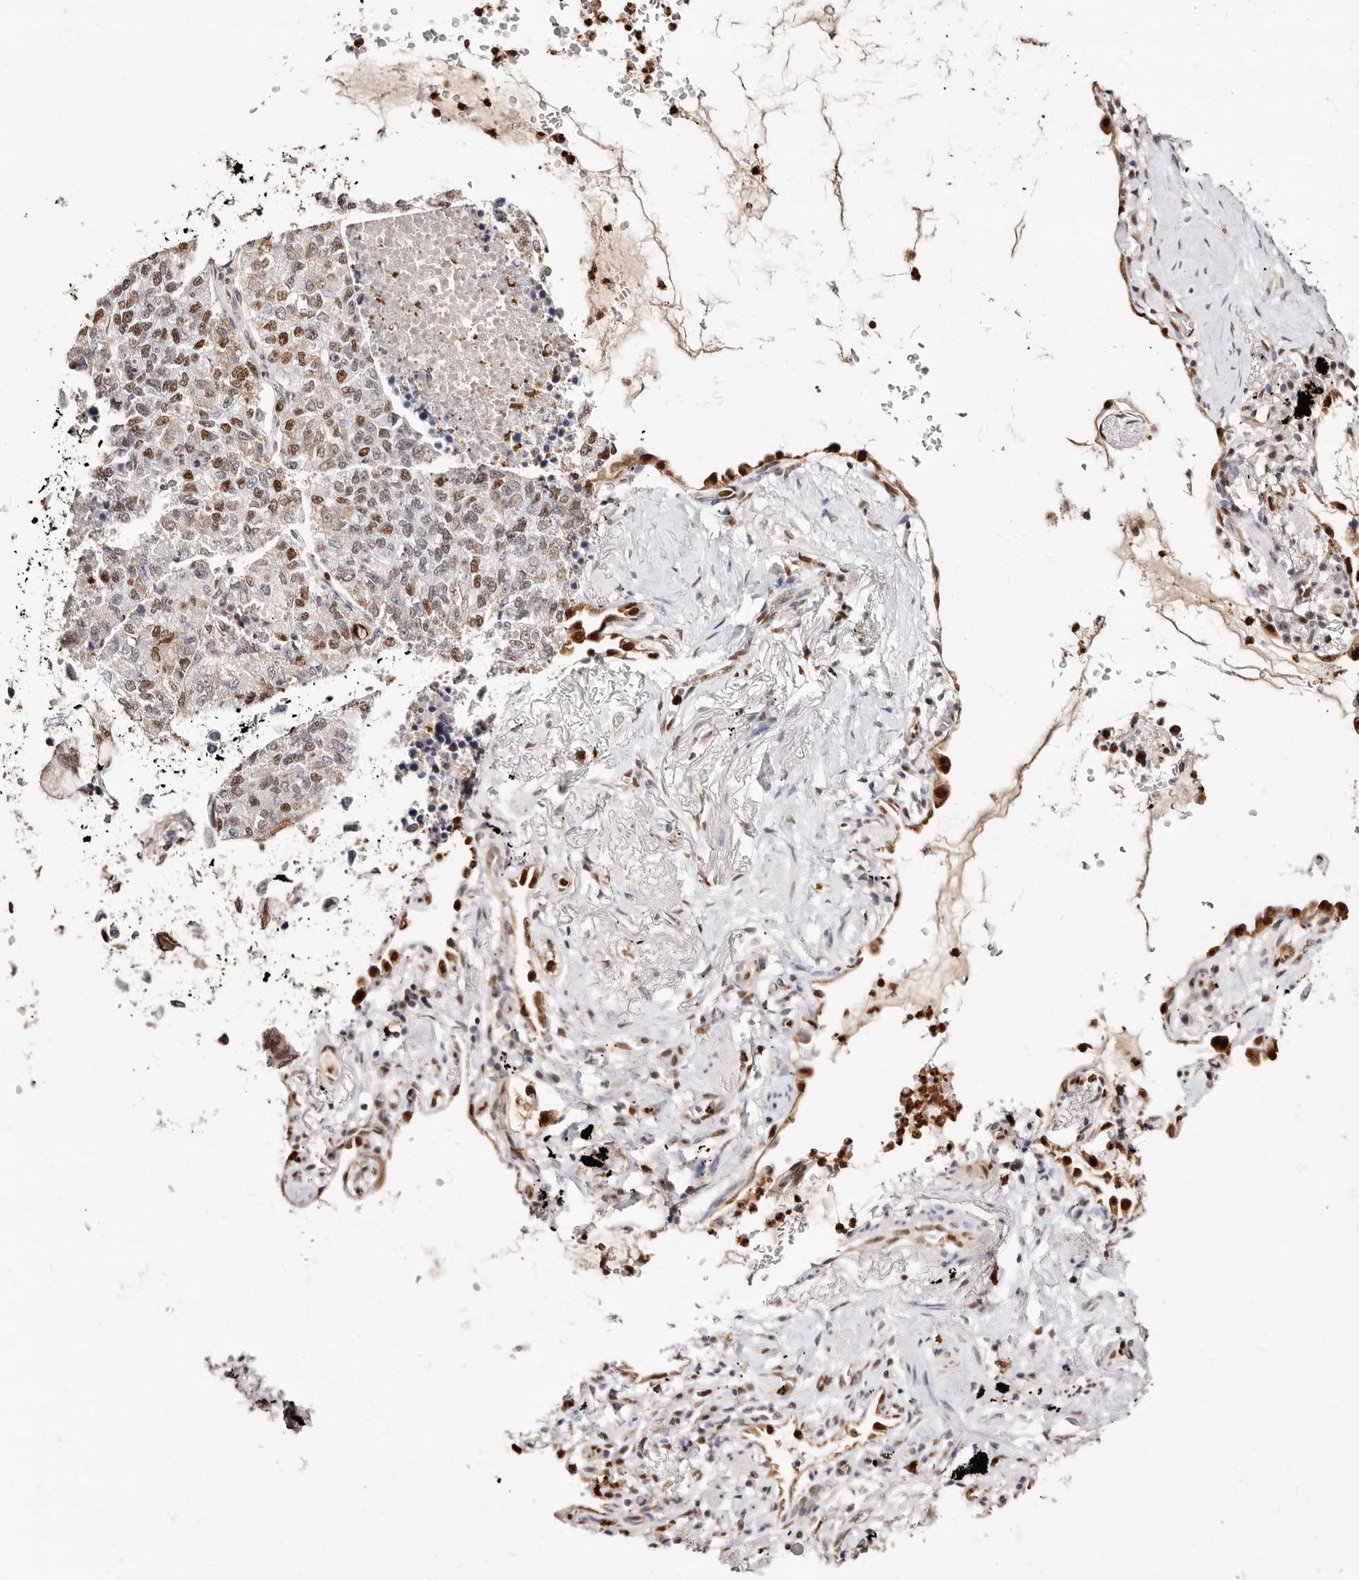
{"staining": {"intensity": "moderate", "quantity": ">75%", "location": "nuclear"}, "tissue": "lung cancer", "cell_type": "Tumor cells", "image_type": "cancer", "snomed": [{"axis": "morphology", "description": "Adenocarcinoma, NOS"}, {"axis": "topography", "description": "Lung"}], "caption": "Lung adenocarcinoma was stained to show a protein in brown. There is medium levels of moderate nuclear expression in approximately >75% of tumor cells. Immunohistochemistry stains the protein of interest in brown and the nuclei are stained blue.", "gene": "TKT", "patient": {"sex": "female", "age": 70}}